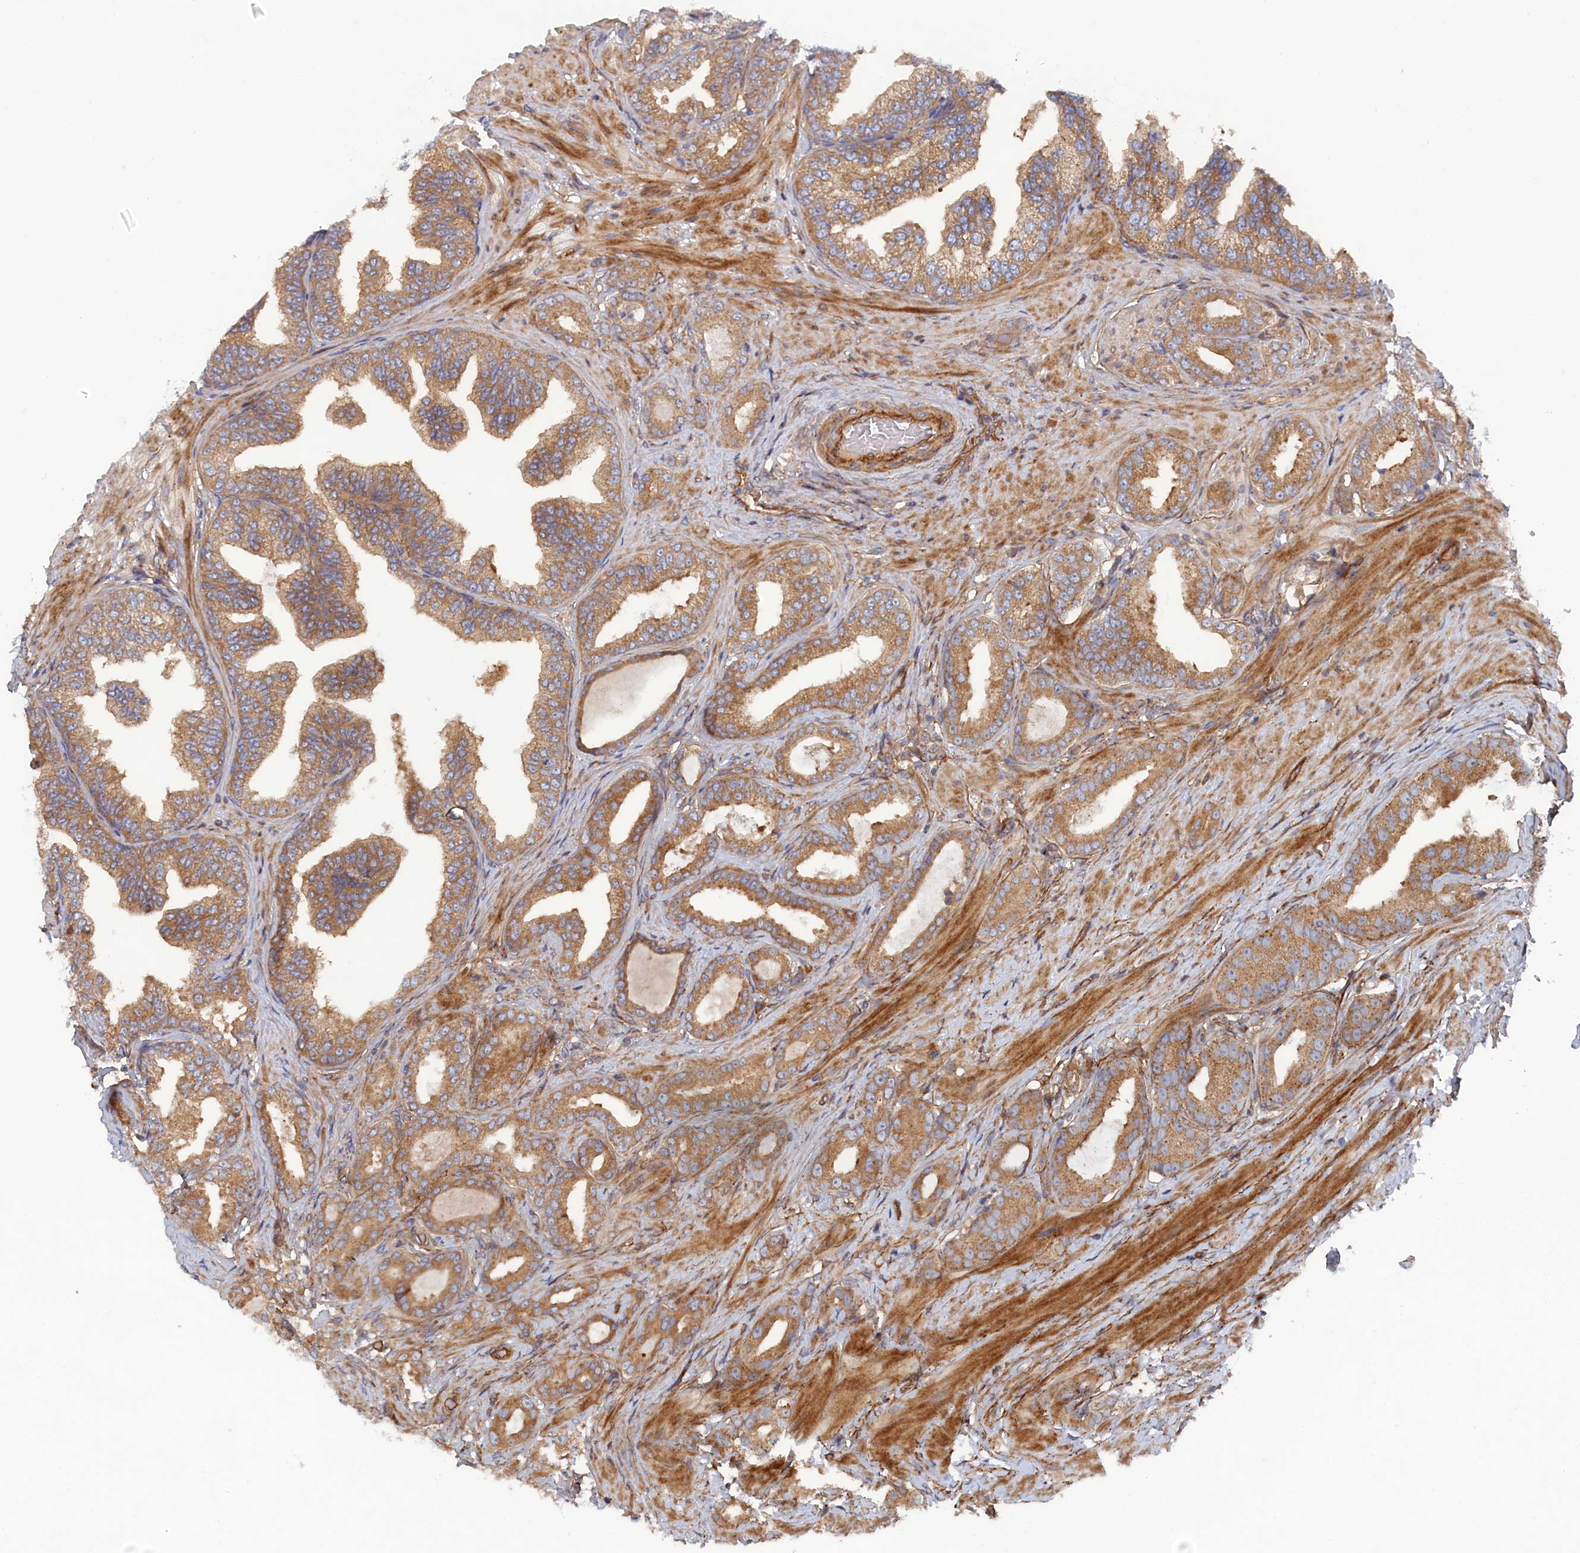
{"staining": {"intensity": "moderate", "quantity": ">75%", "location": "cytoplasmic/membranous"}, "tissue": "prostate cancer", "cell_type": "Tumor cells", "image_type": "cancer", "snomed": [{"axis": "morphology", "description": "Adenocarcinoma, Low grade"}, {"axis": "topography", "description": "Prostate"}], "caption": "The photomicrograph reveals immunohistochemical staining of prostate adenocarcinoma (low-grade). There is moderate cytoplasmic/membranous staining is identified in approximately >75% of tumor cells.", "gene": "TMEM196", "patient": {"sex": "male", "age": 63}}